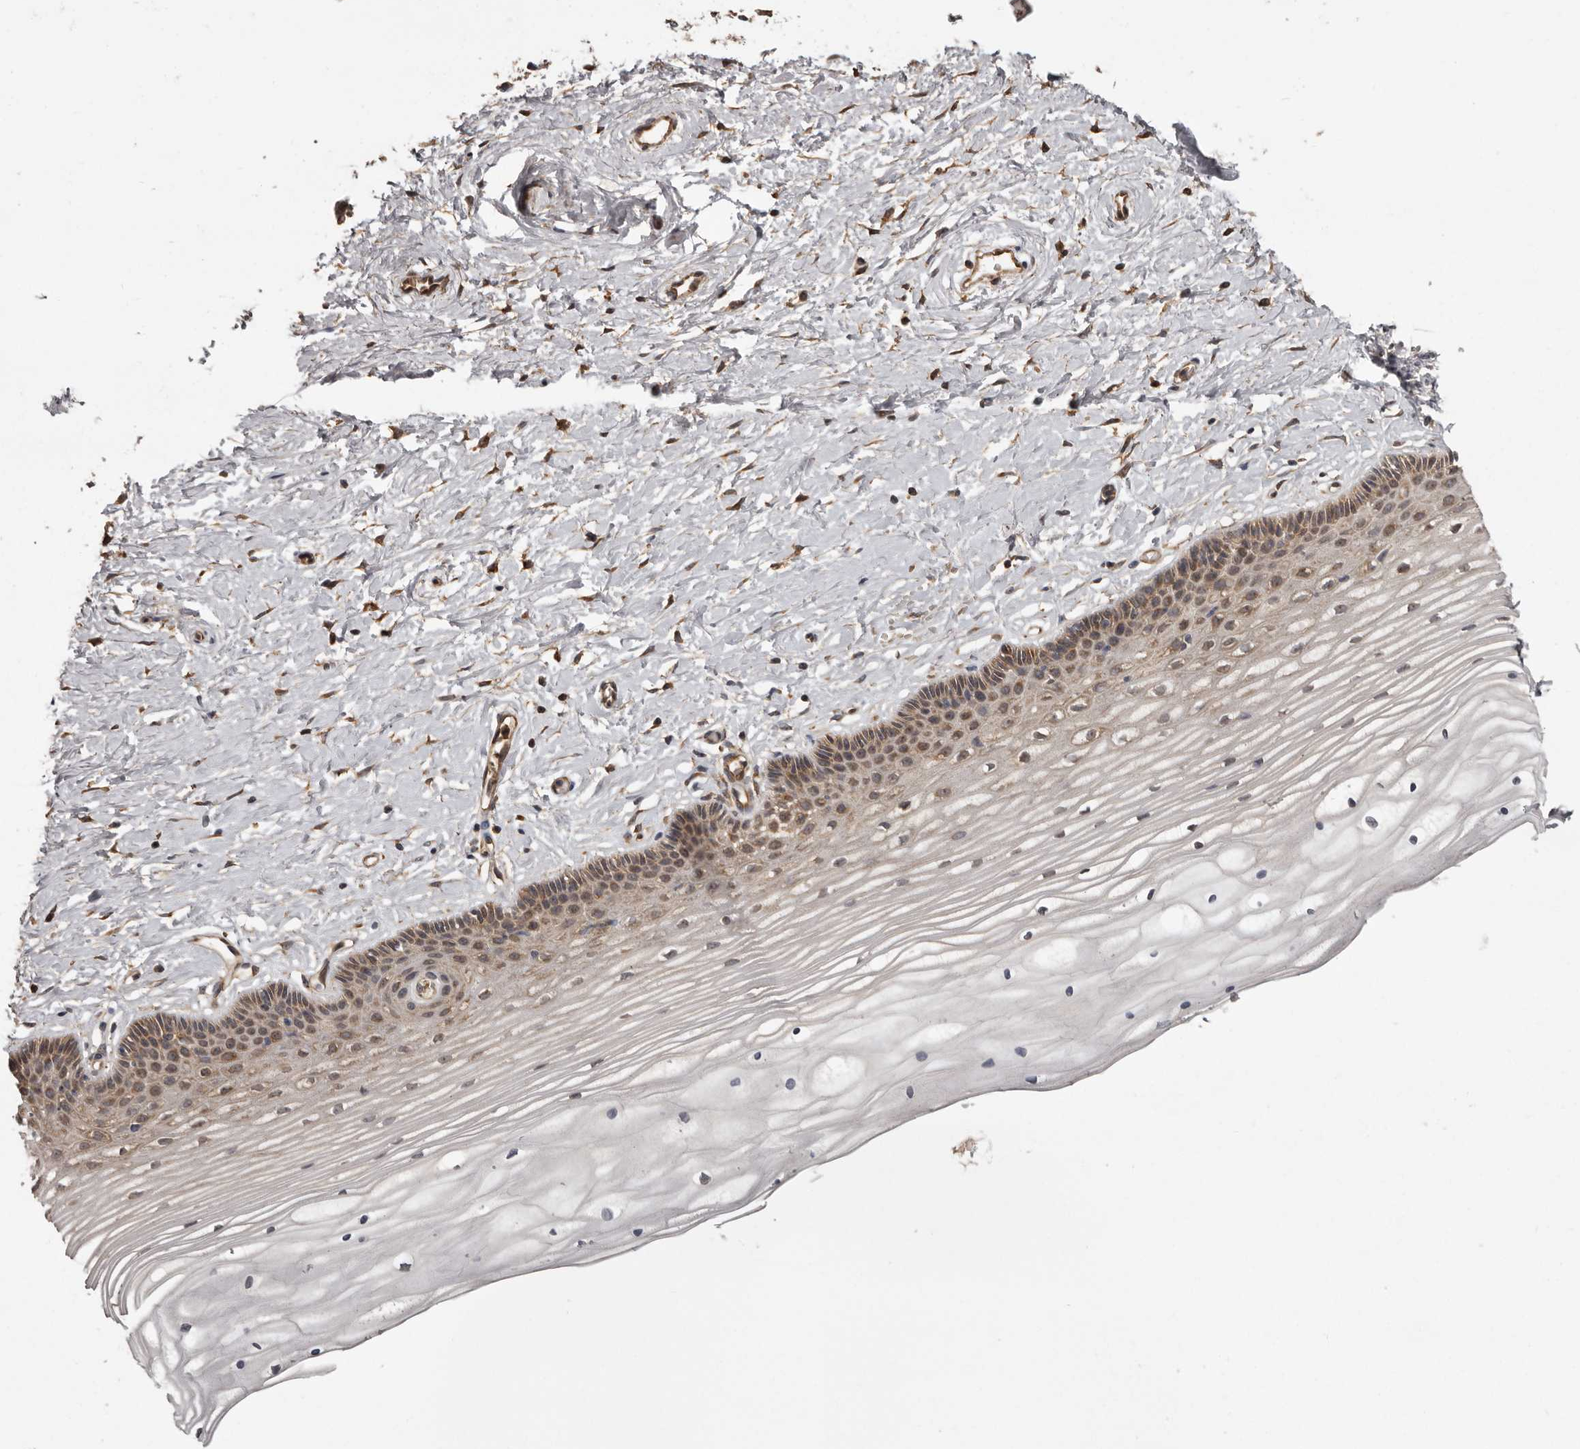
{"staining": {"intensity": "moderate", "quantity": ">75%", "location": "cytoplasmic/membranous"}, "tissue": "vagina", "cell_type": "Squamous epithelial cells", "image_type": "normal", "snomed": [{"axis": "morphology", "description": "Normal tissue, NOS"}, {"axis": "topography", "description": "Vagina"}, {"axis": "topography", "description": "Cervix"}], "caption": "Brown immunohistochemical staining in normal vagina displays moderate cytoplasmic/membranous staining in approximately >75% of squamous epithelial cells. (IHC, brightfield microscopy, high magnification).", "gene": "DARS1", "patient": {"sex": "female", "age": 40}}